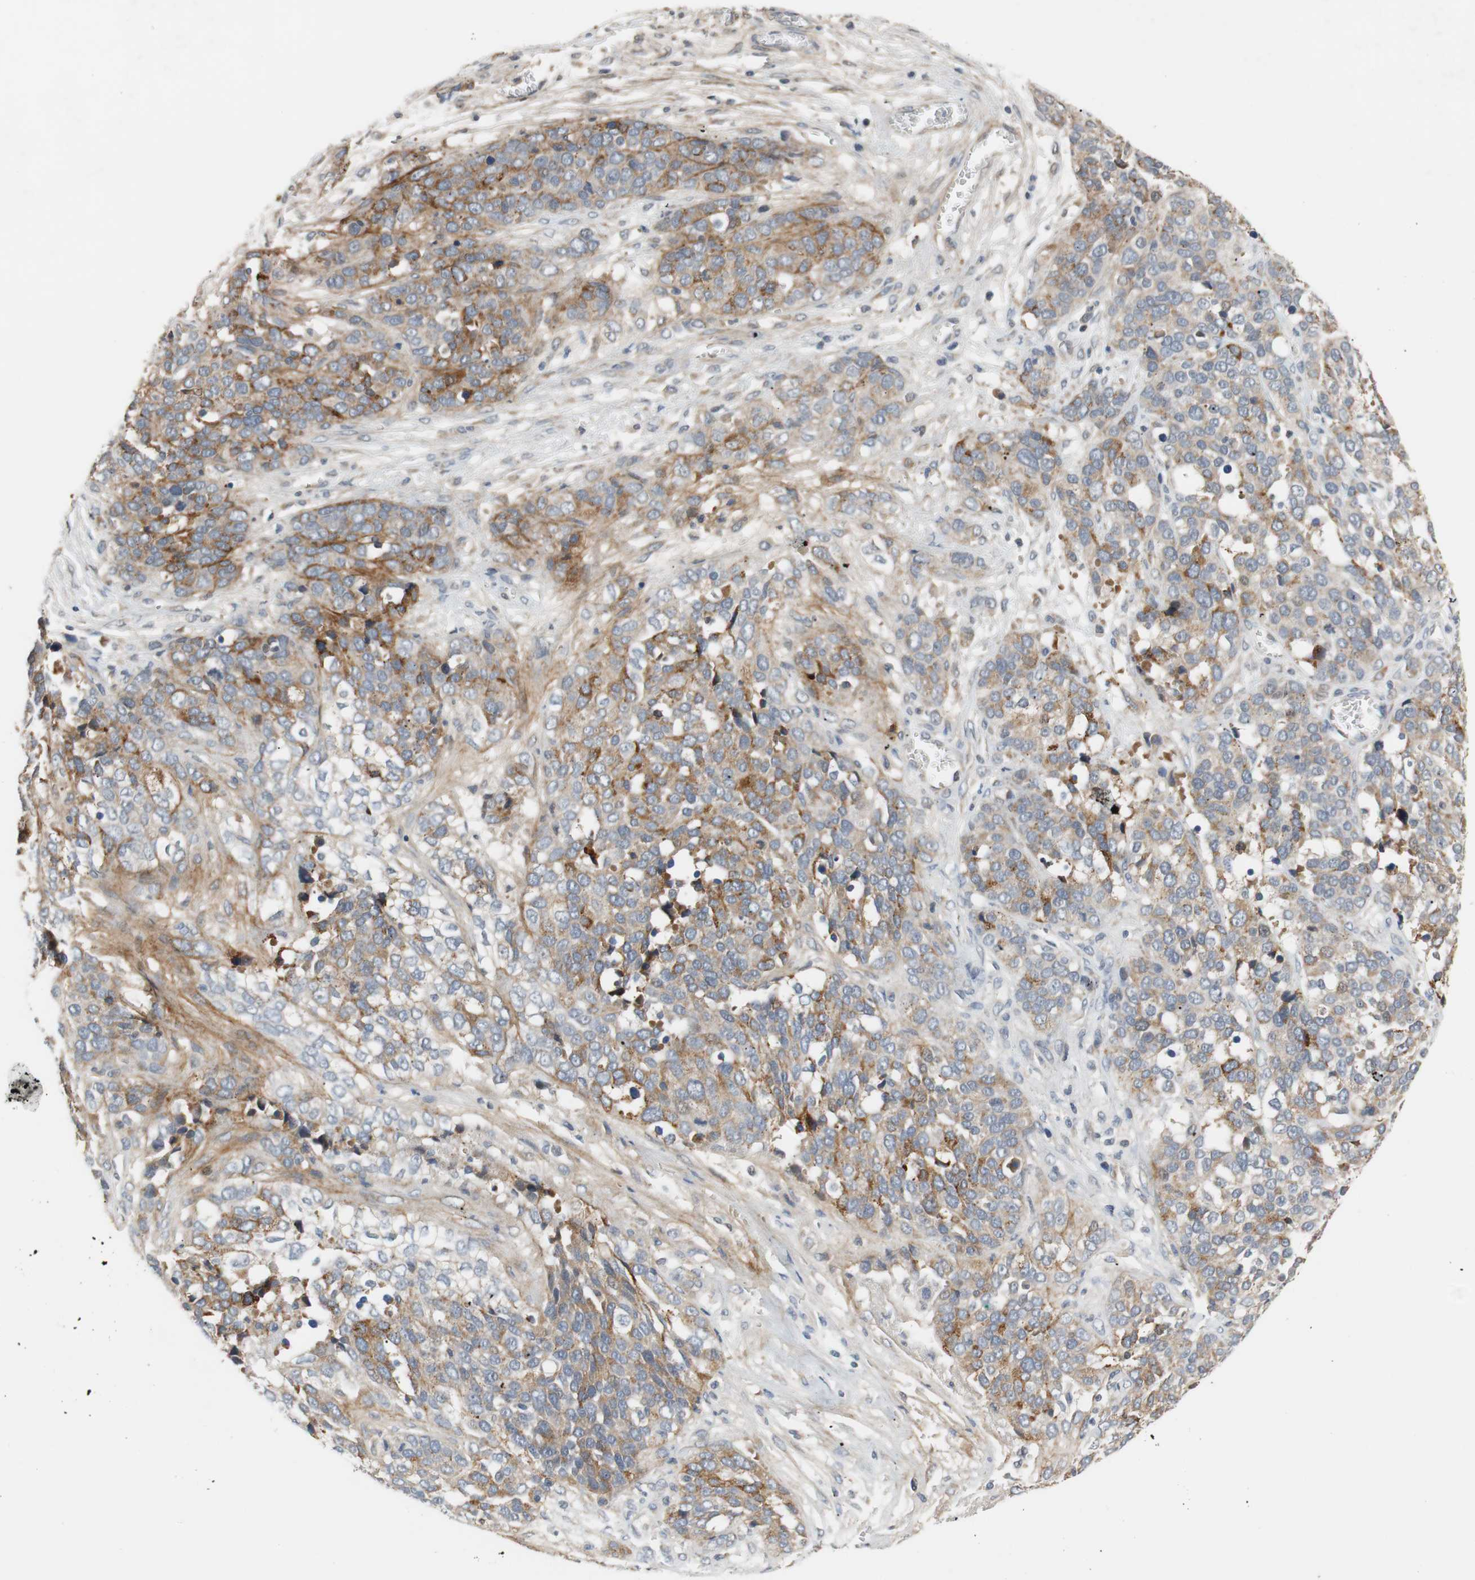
{"staining": {"intensity": "weak", "quantity": "25%-75%", "location": "cytoplasmic/membranous"}, "tissue": "ovarian cancer", "cell_type": "Tumor cells", "image_type": "cancer", "snomed": [{"axis": "morphology", "description": "Cystadenocarcinoma, serous, NOS"}, {"axis": "topography", "description": "Ovary"}], "caption": "Ovarian serous cystadenocarcinoma tissue exhibits weak cytoplasmic/membranous staining in about 25%-75% of tumor cells, visualized by immunohistochemistry.", "gene": "COL12A1", "patient": {"sex": "female", "age": 44}}